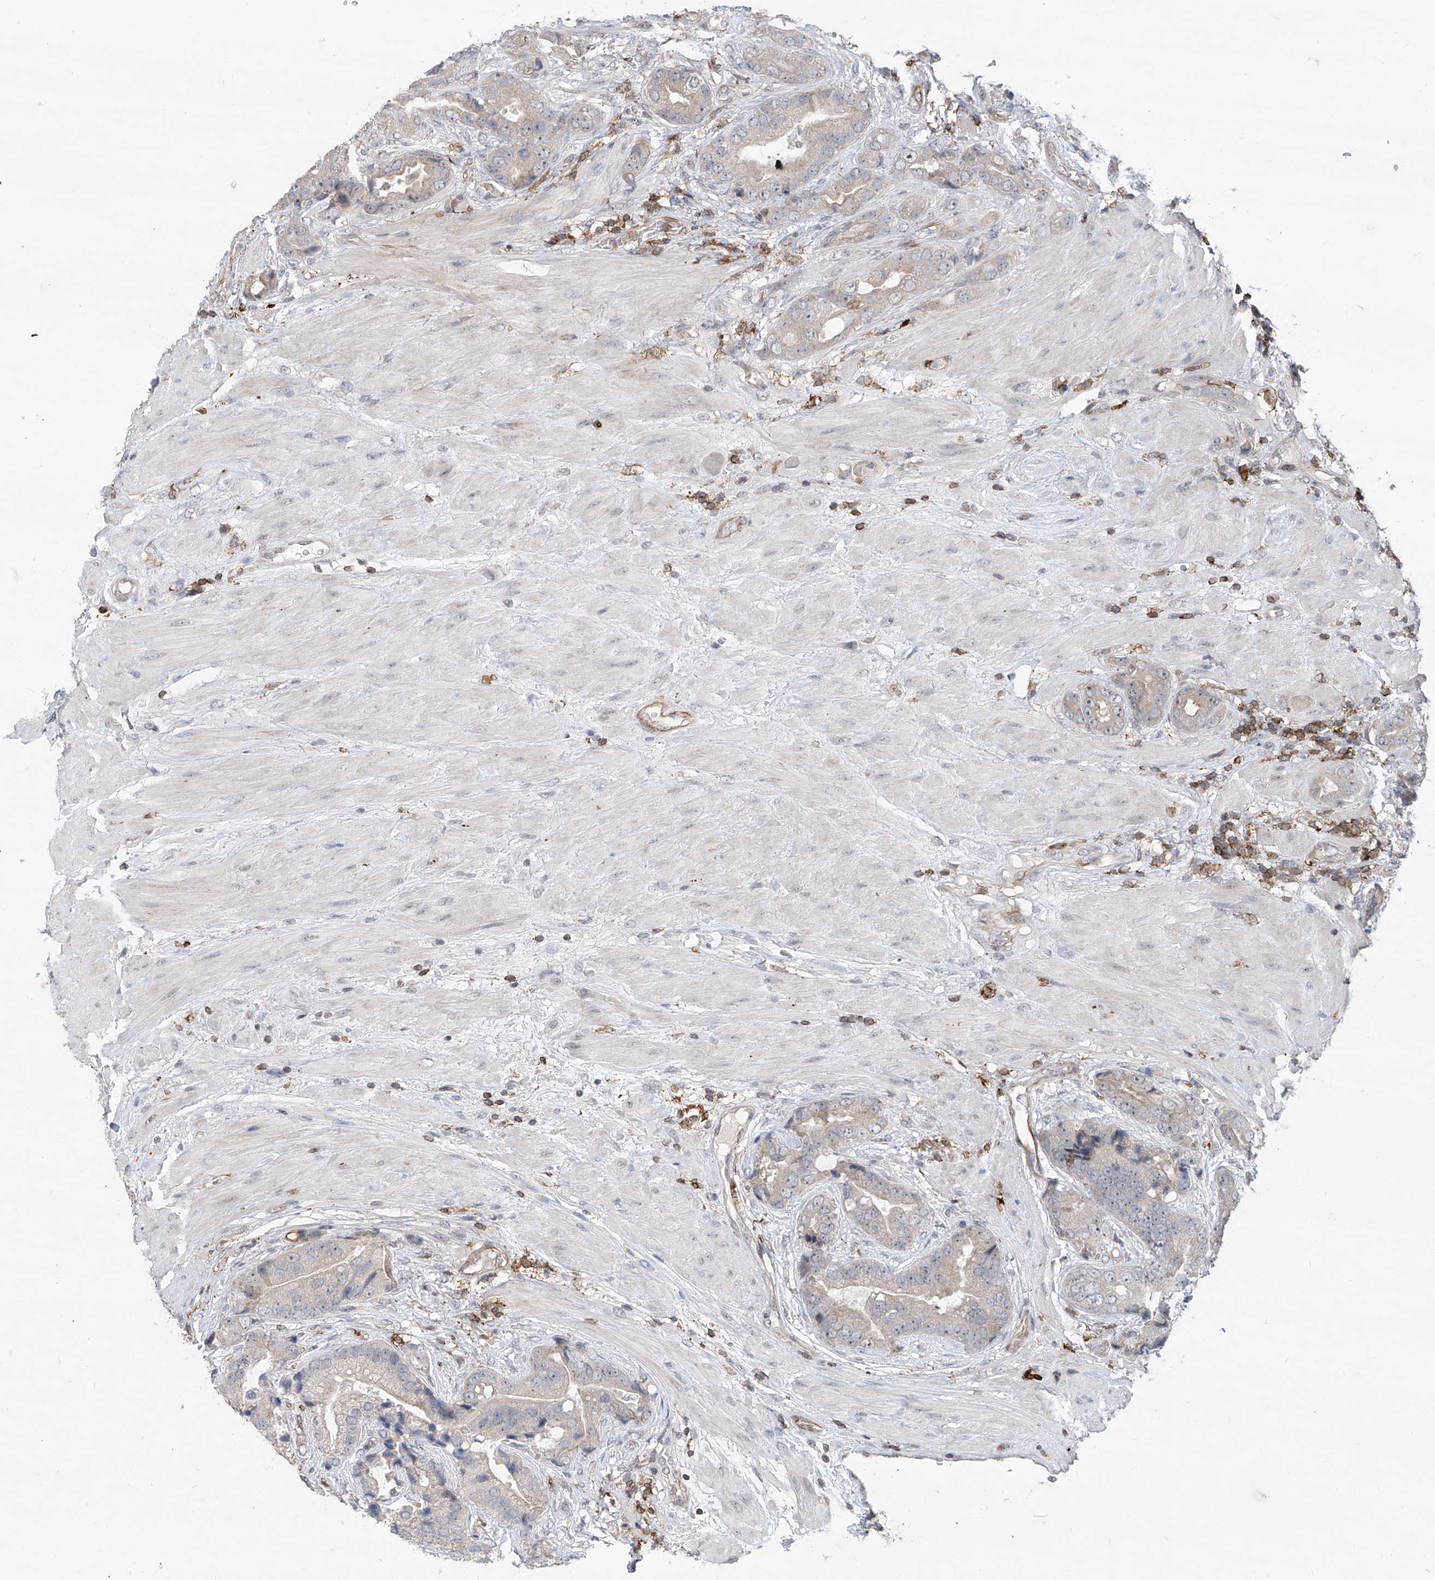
{"staining": {"intensity": "negative", "quantity": "none", "location": "none"}, "tissue": "prostate cancer", "cell_type": "Tumor cells", "image_type": "cancer", "snomed": [{"axis": "morphology", "description": "Adenocarcinoma, High grade"}, {"axis": "topography", "description": "Prostate"}], "caption": "Histopathology image shows no significant protein positivity in tumor cells of adenocarcinoma (high-grade) (prostate).", "gene": "ZBTB48", "patient": {"sex": "male", "age": 70}}